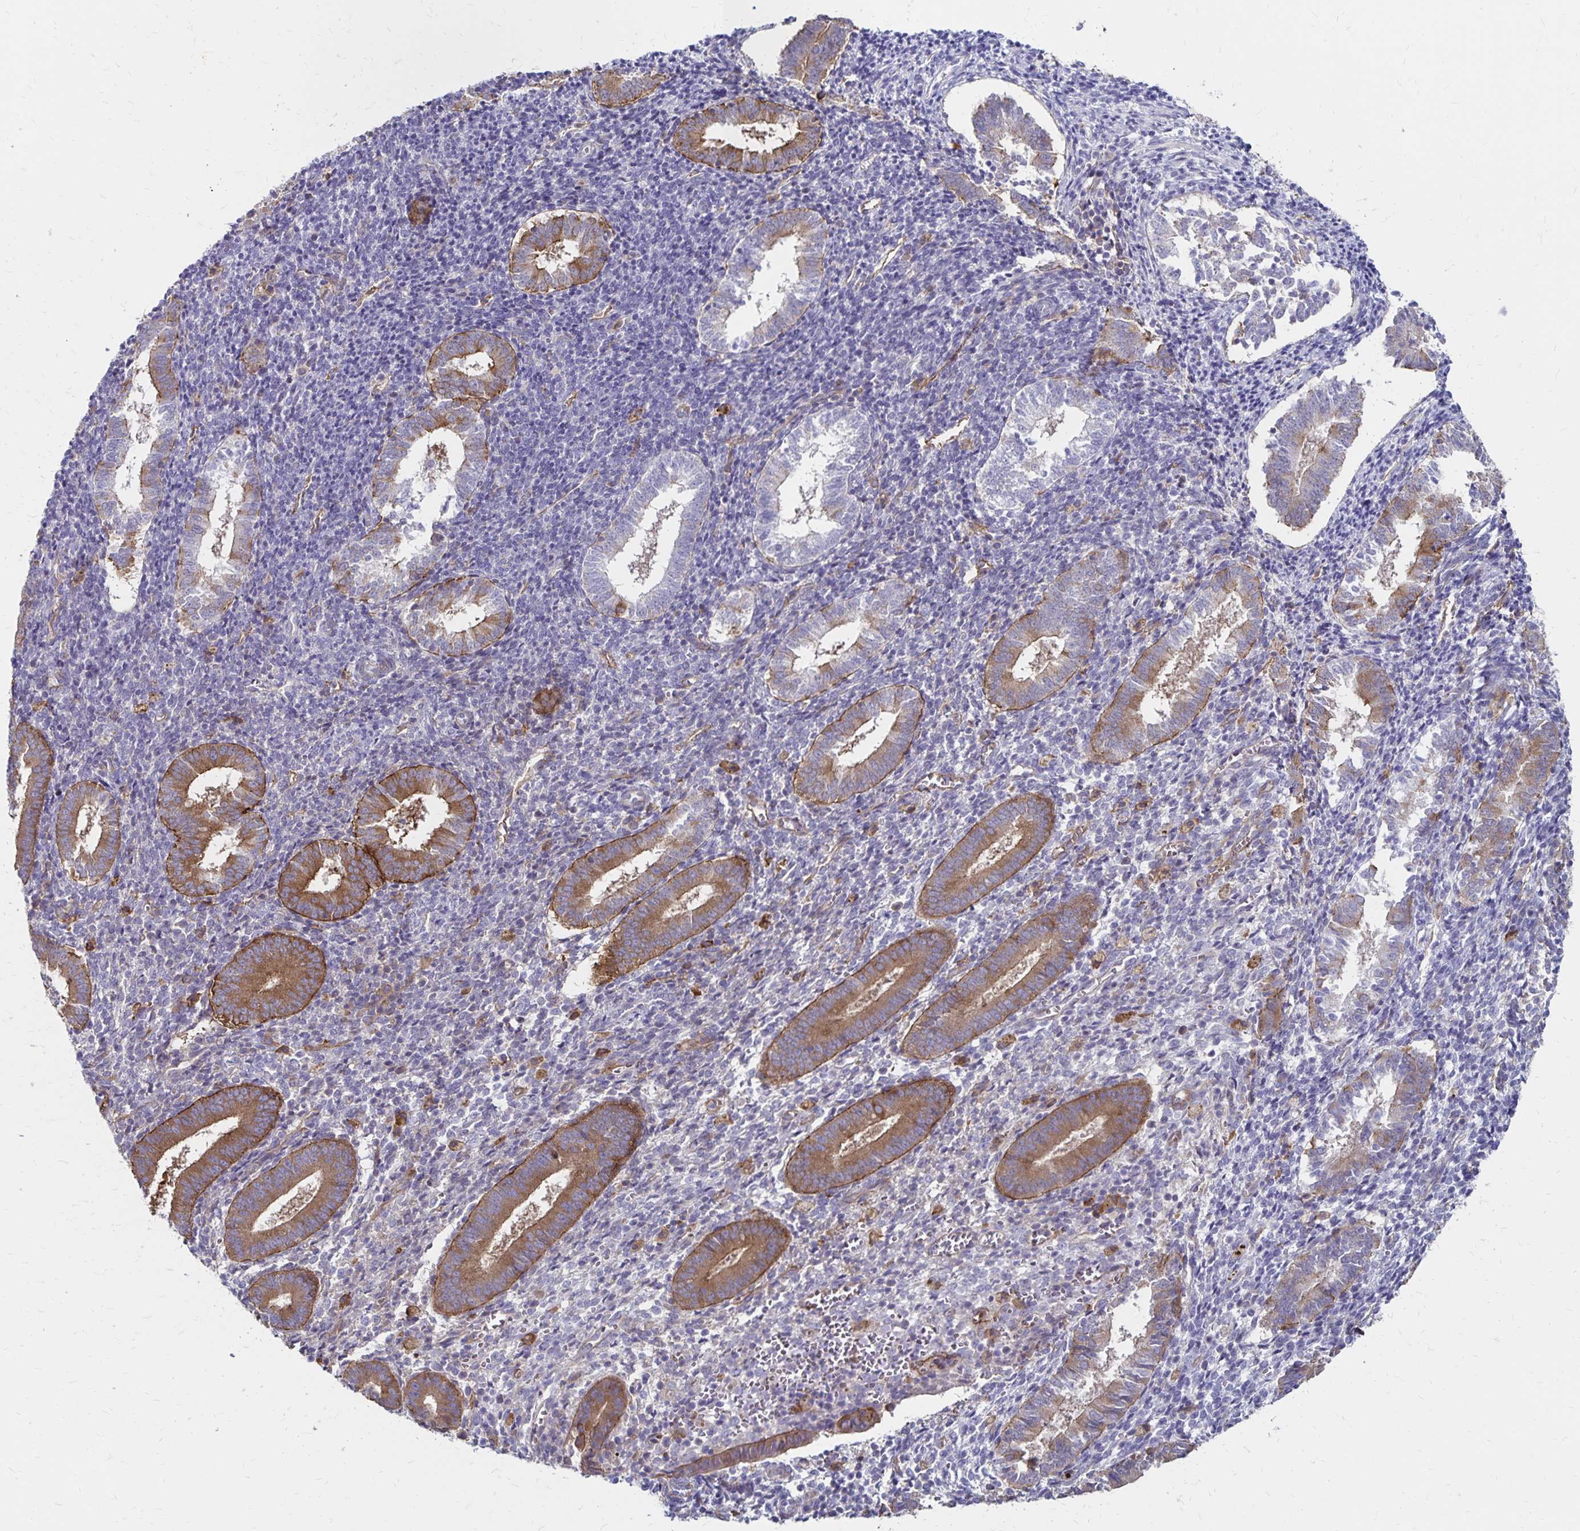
{"staining": {"intensity": "negative", "quantity": "none", "location": "none"}, "tissue": "endometrium", "cell_type": "Cells in endometrial stroma", "image_type": "normal", "snomed": [{"axis": "morphology", "description": "Normal tissue, NOS"}, {"axis": "topography", "description": "Endometrium"}], "caption": "Immunohistochemistry histopathology image of unremarkable human endometrium stained for a protein (brown), which shows no staining in cells in endometrial stroma. (DAB (3,3'-diaminobenzidine) immunohistochemistry, high magnification).", "gene": "TNS3", "patient": {"sex": "female", "age": 25}}